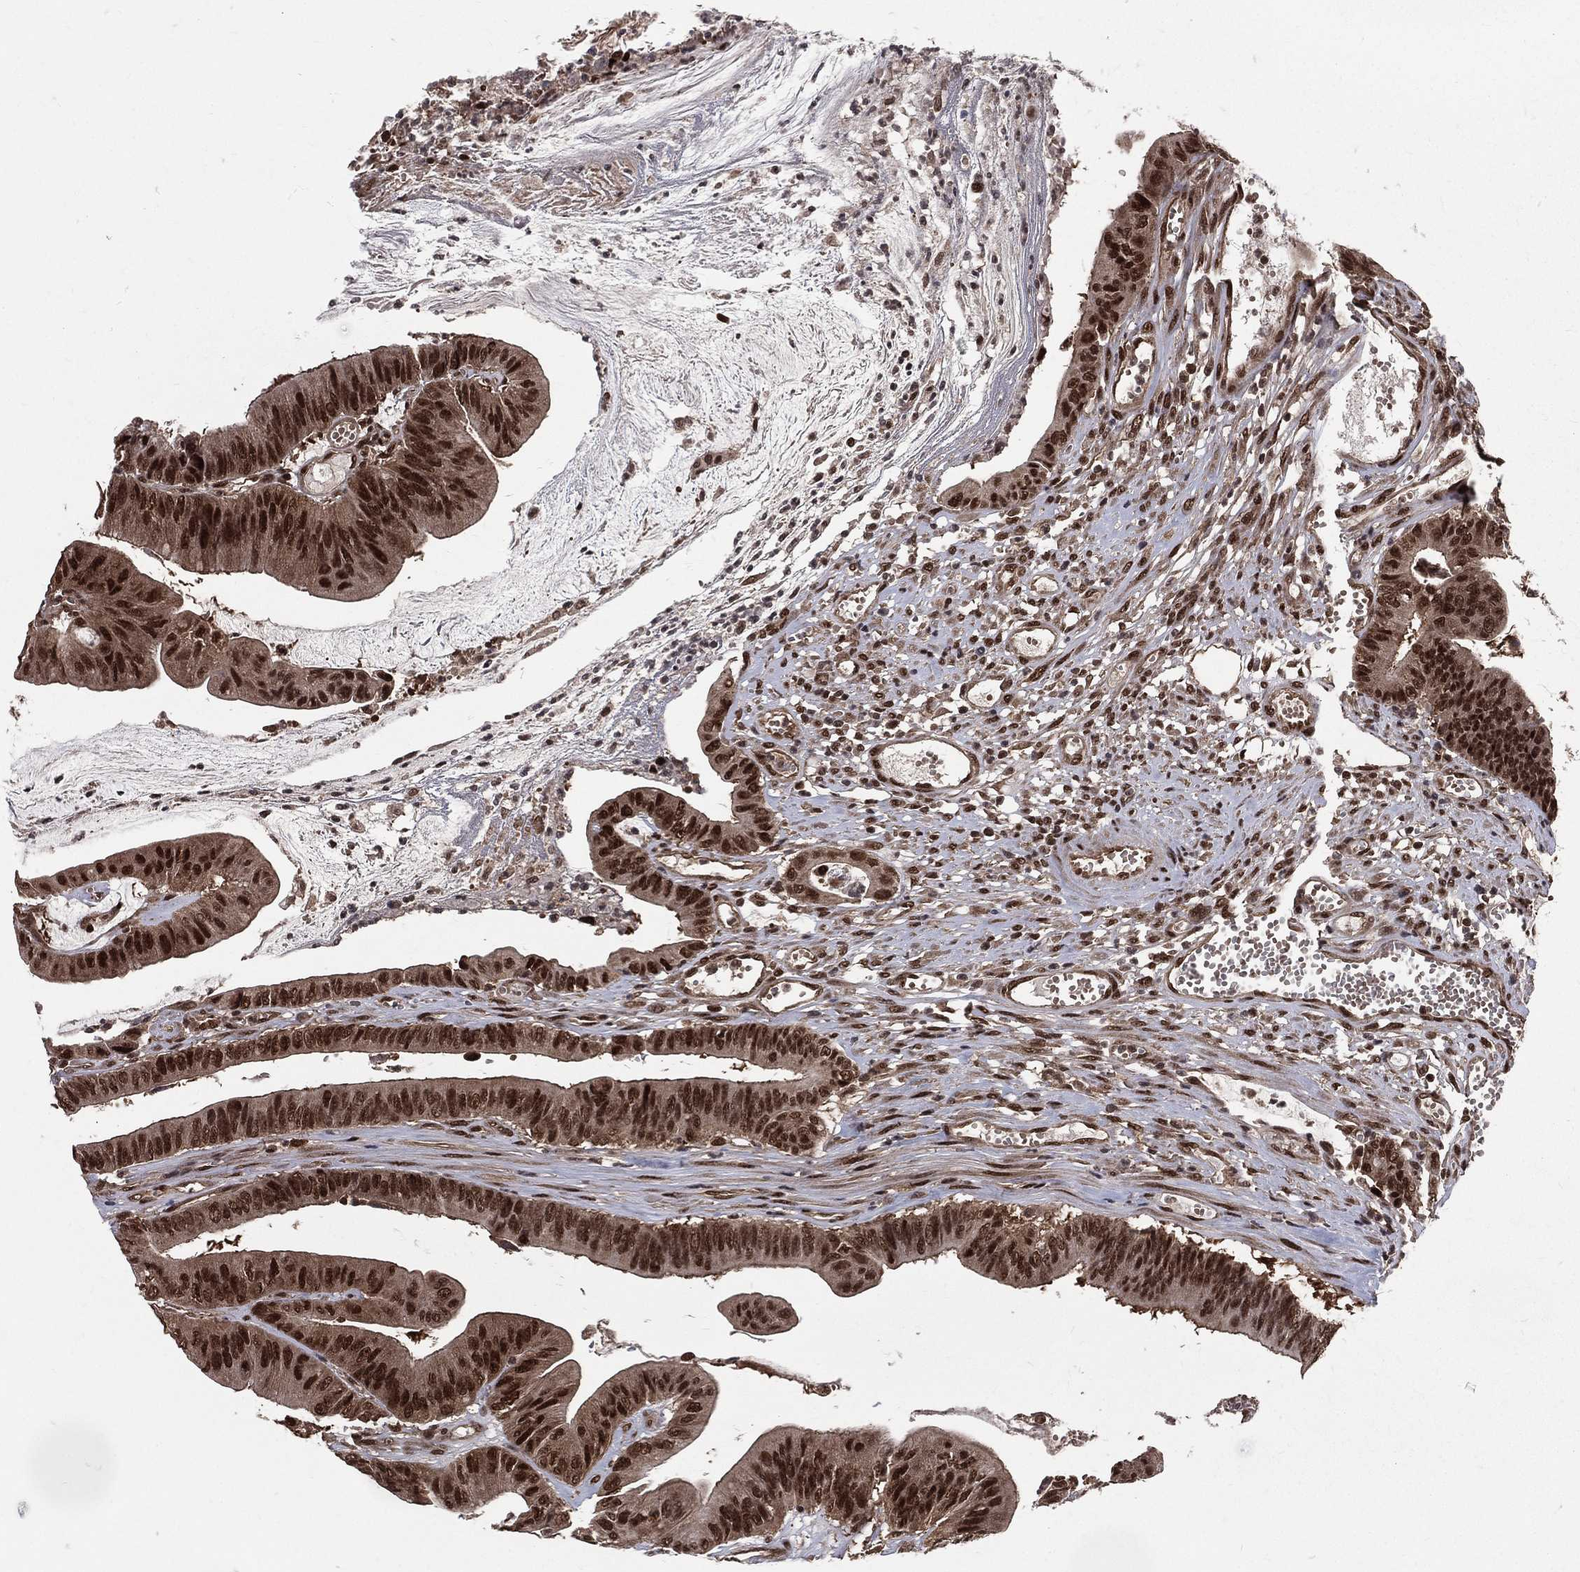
{"staining": {"intensity": "strong", "quantity": ">75%", "location": "cytoplasmic/membranous,nuclear"}, "tissue": "colorectal cancer", "cell_type": "Tumor cells", "image_type": "cancer", "snomed": [{"axis": "morphology", "description": "Adenocarcinoma, NOS"}, {"axis": "topography", "description": "Colon"}], "caption": "Colorectal cancer (adenocarcinoma) was stained to show a protein in brown. There is high levels of strong cytoplasmic/membranous and nuclear expression in about >75% of tumor cells.", "gene": "COPS4", "patient": {"sex": "female", "age": 69}}